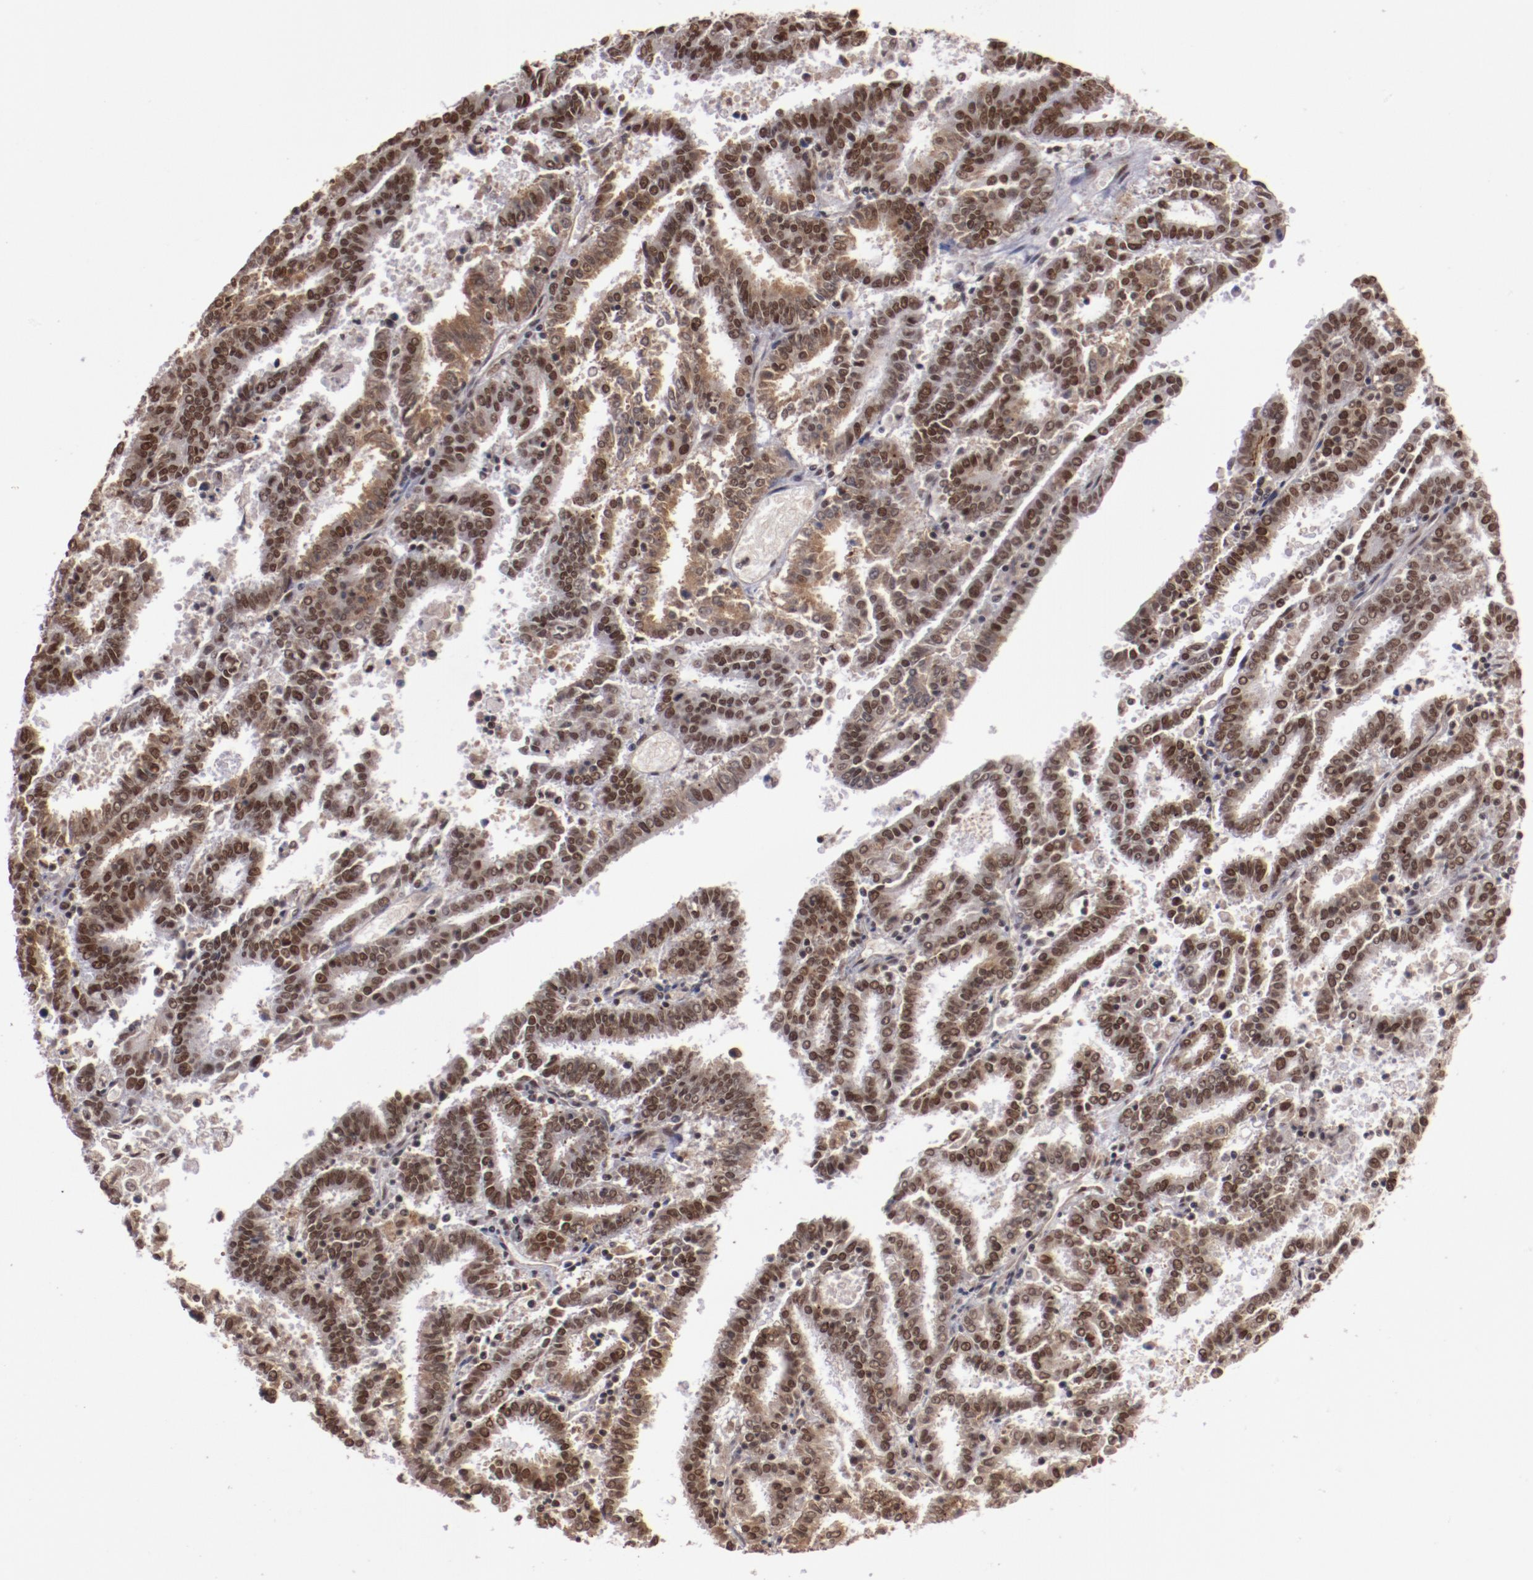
{"staining": {"intensity": "moderate", "quantity": ">75%", "location": "nuclear"}, "tissue": "endometrial cancer", "cell_type": "Tumor cells", "image_type": "cancer", "snomed": [{"axis": "morphology", "description": "Adenocarcinoma, NOS"}, {"axis": "topography", "description": "Uterus"}], "caption": "About >75% of tumor cells in adenocarcinoma (endometrial) show moderate nuclear protein staining as visualized by brown immunohistochemical staining.", "gene": "STAG2", "patient": {"sex": "female", "age": 83}}